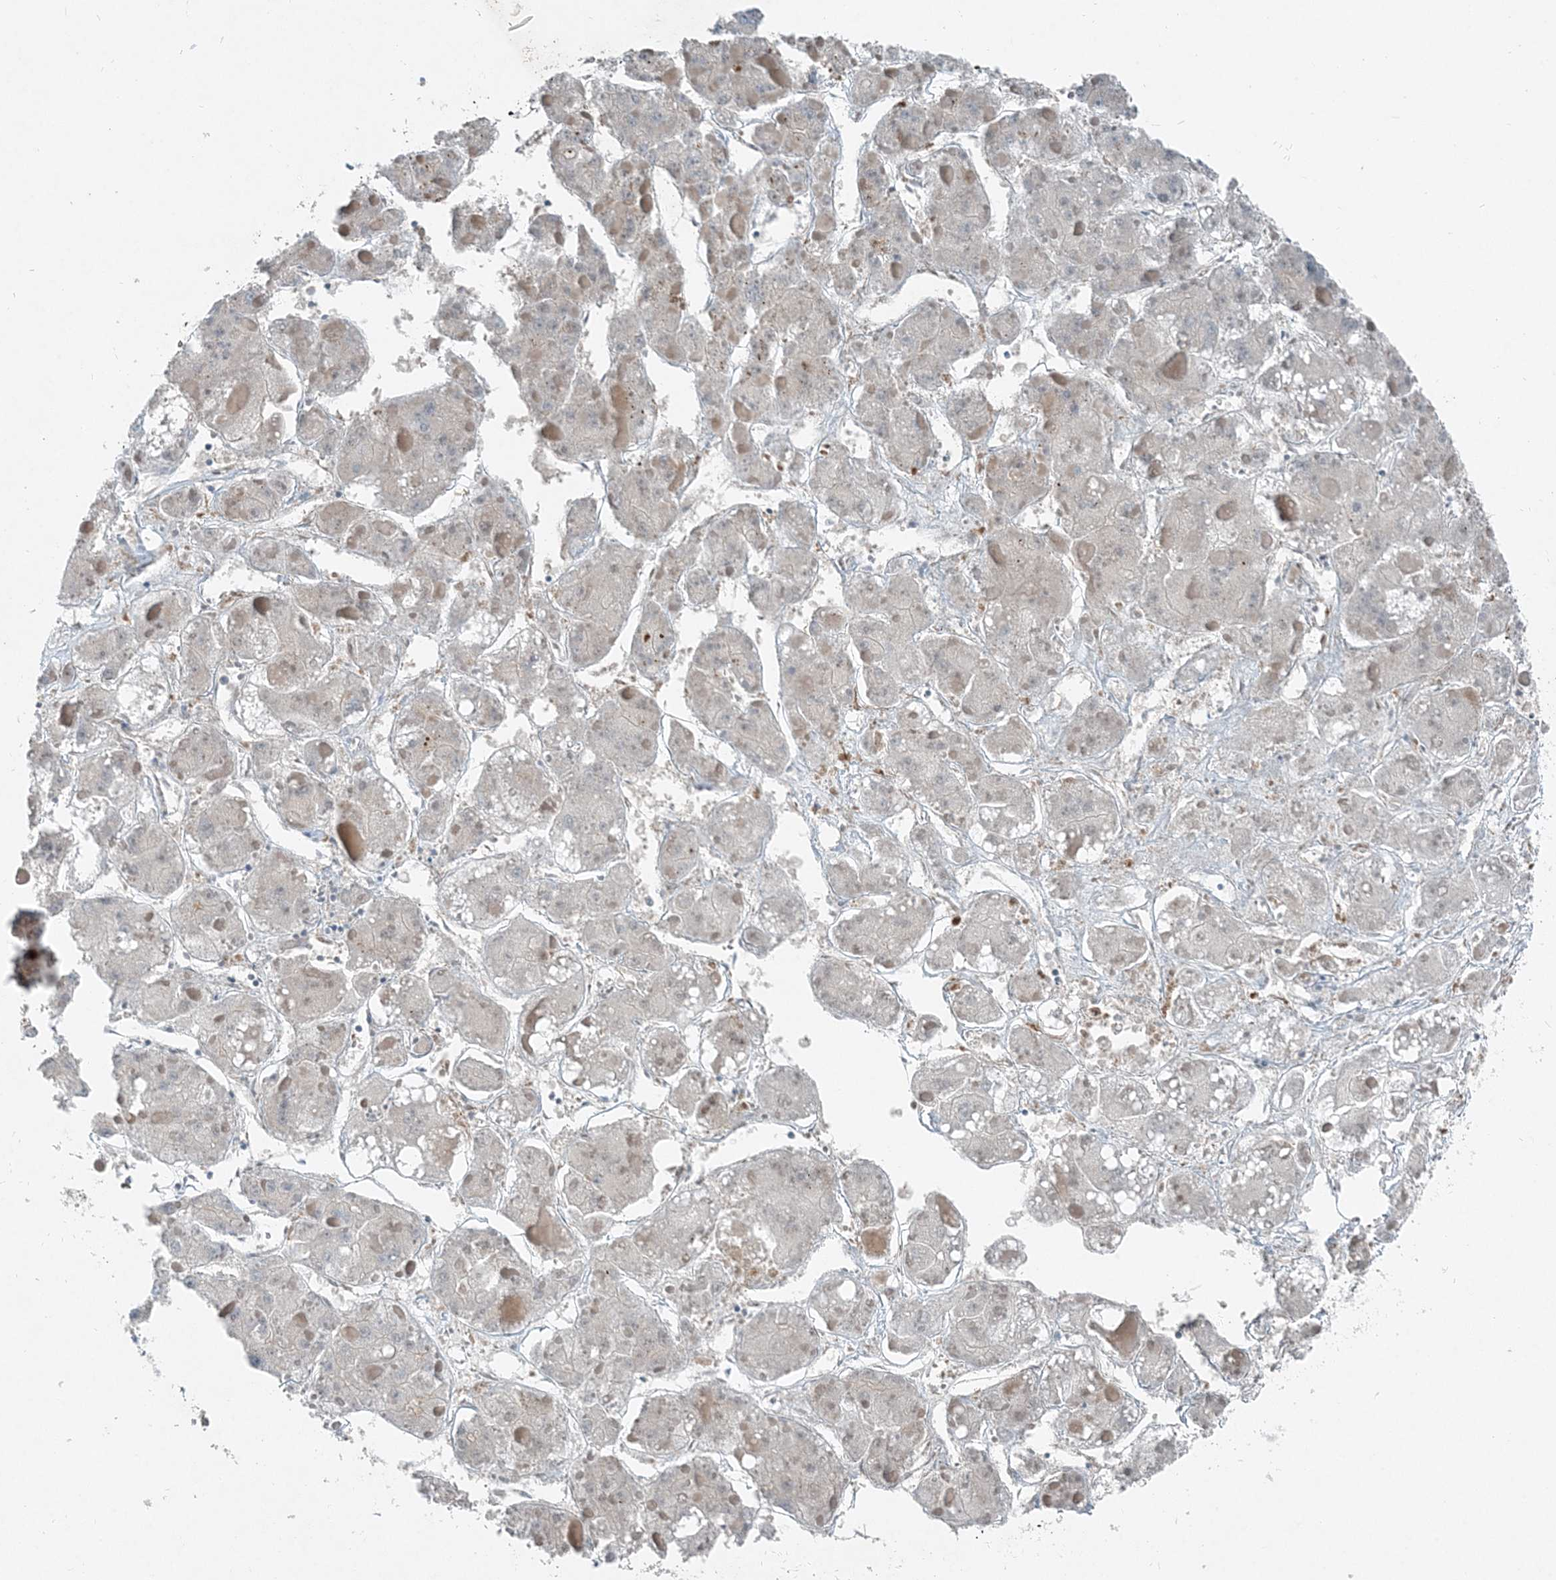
{"staining": {"intensity": "negative", "quantity": "none", "location": "none"}, "tissue": "liver cancer", "cell_type": "Tumor cells", "image_type": "cancer", "snomed": [{"axis": "morphology", "description": "Carcinoma, Hepatocellular, NOS"}, {"axis": "topography", "description": "Liver"}], "caption": "Immunohistochemistry photomicrograph of neoplastic tissue: liver cancer (hepatocellular carcinoma) stained with DAB exhibits no significant protein positivity in tumor cells.", "gene": "ARMH1", "patient": {"sex": "female", "age": 73}}